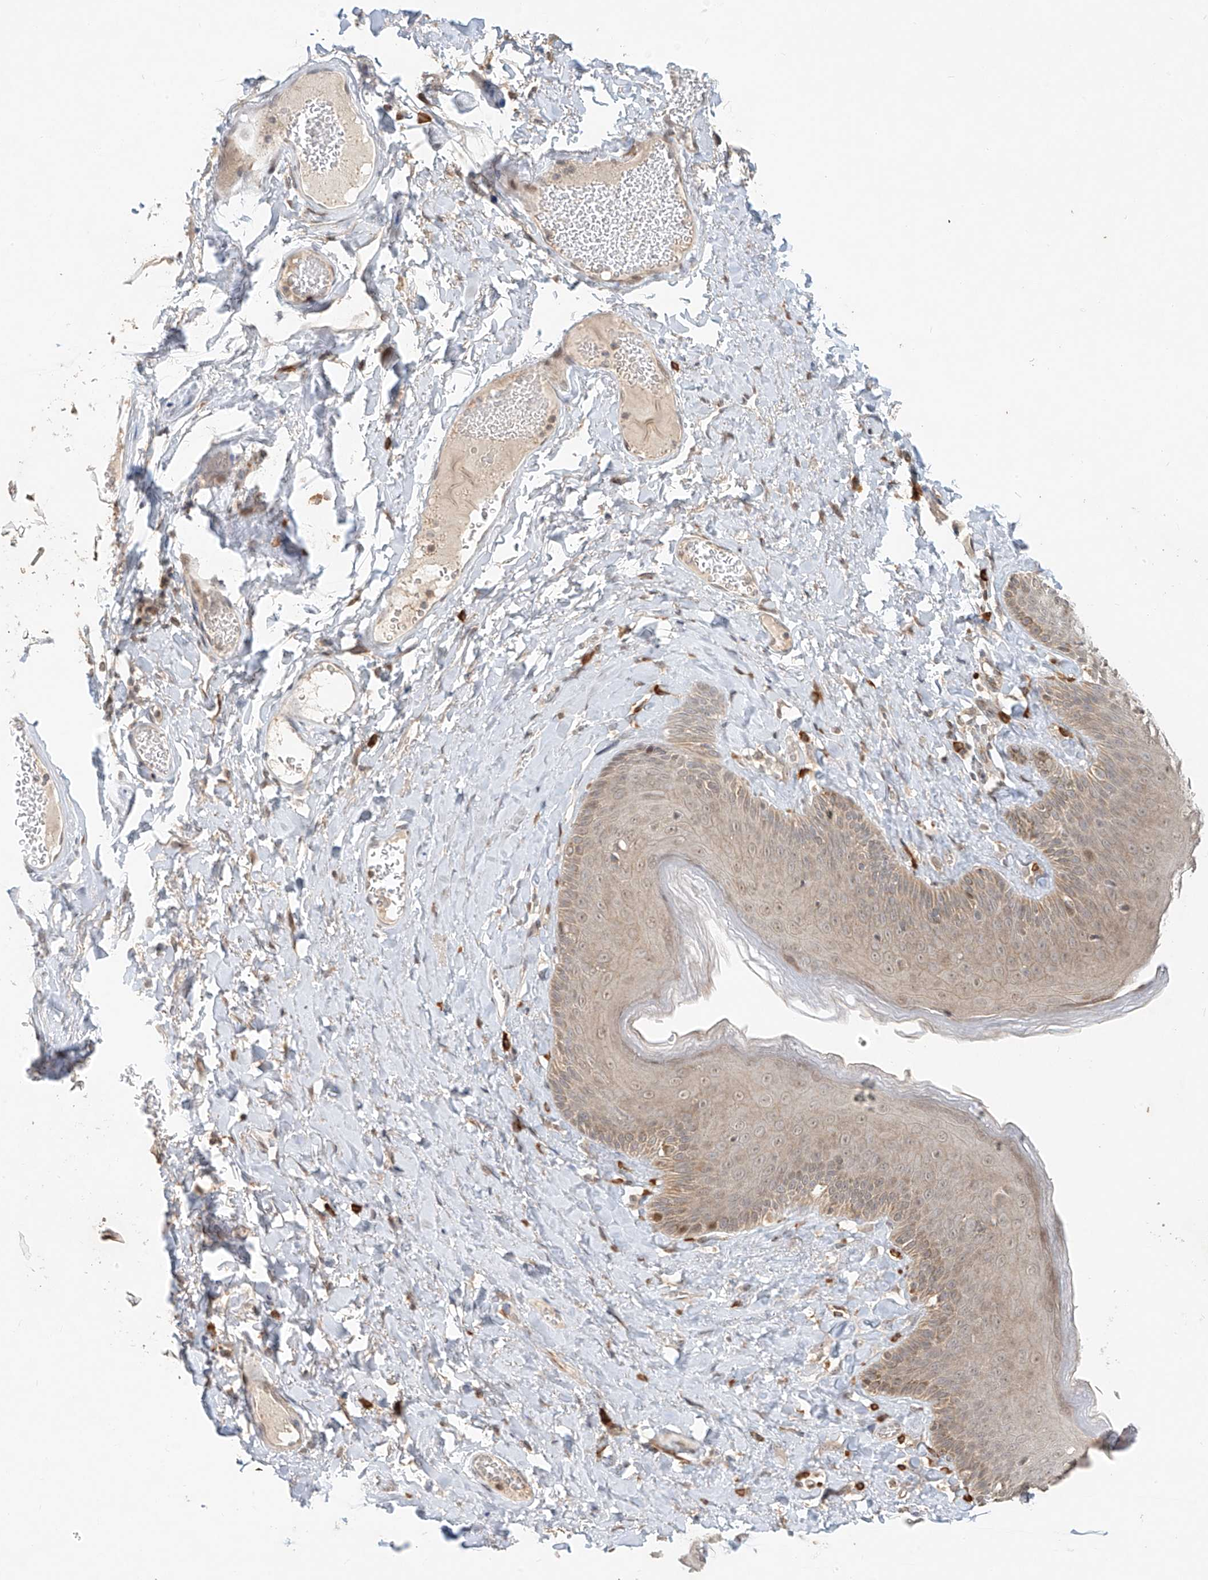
{"staining": {"intensity": "weak", "quantity": "25%-75%", "location": "cytoplasmic/membranous,nuclear"}, "tissue": "skin", "cell_type": "Epidermal cells", "image_type": "normal", "snomed": [{"axis": "morphology", "description": "Normal tissue, NOS"}, {"axis": "topography", "description": "Anal"}], "caption": "An image of human skin stained for a protein demonstrates weak cytoplasmic/membranous,nuclear brown staining in epidermal cells.", "gene": "SYTL3", "patient": {"sex": "male", "age": 69}}